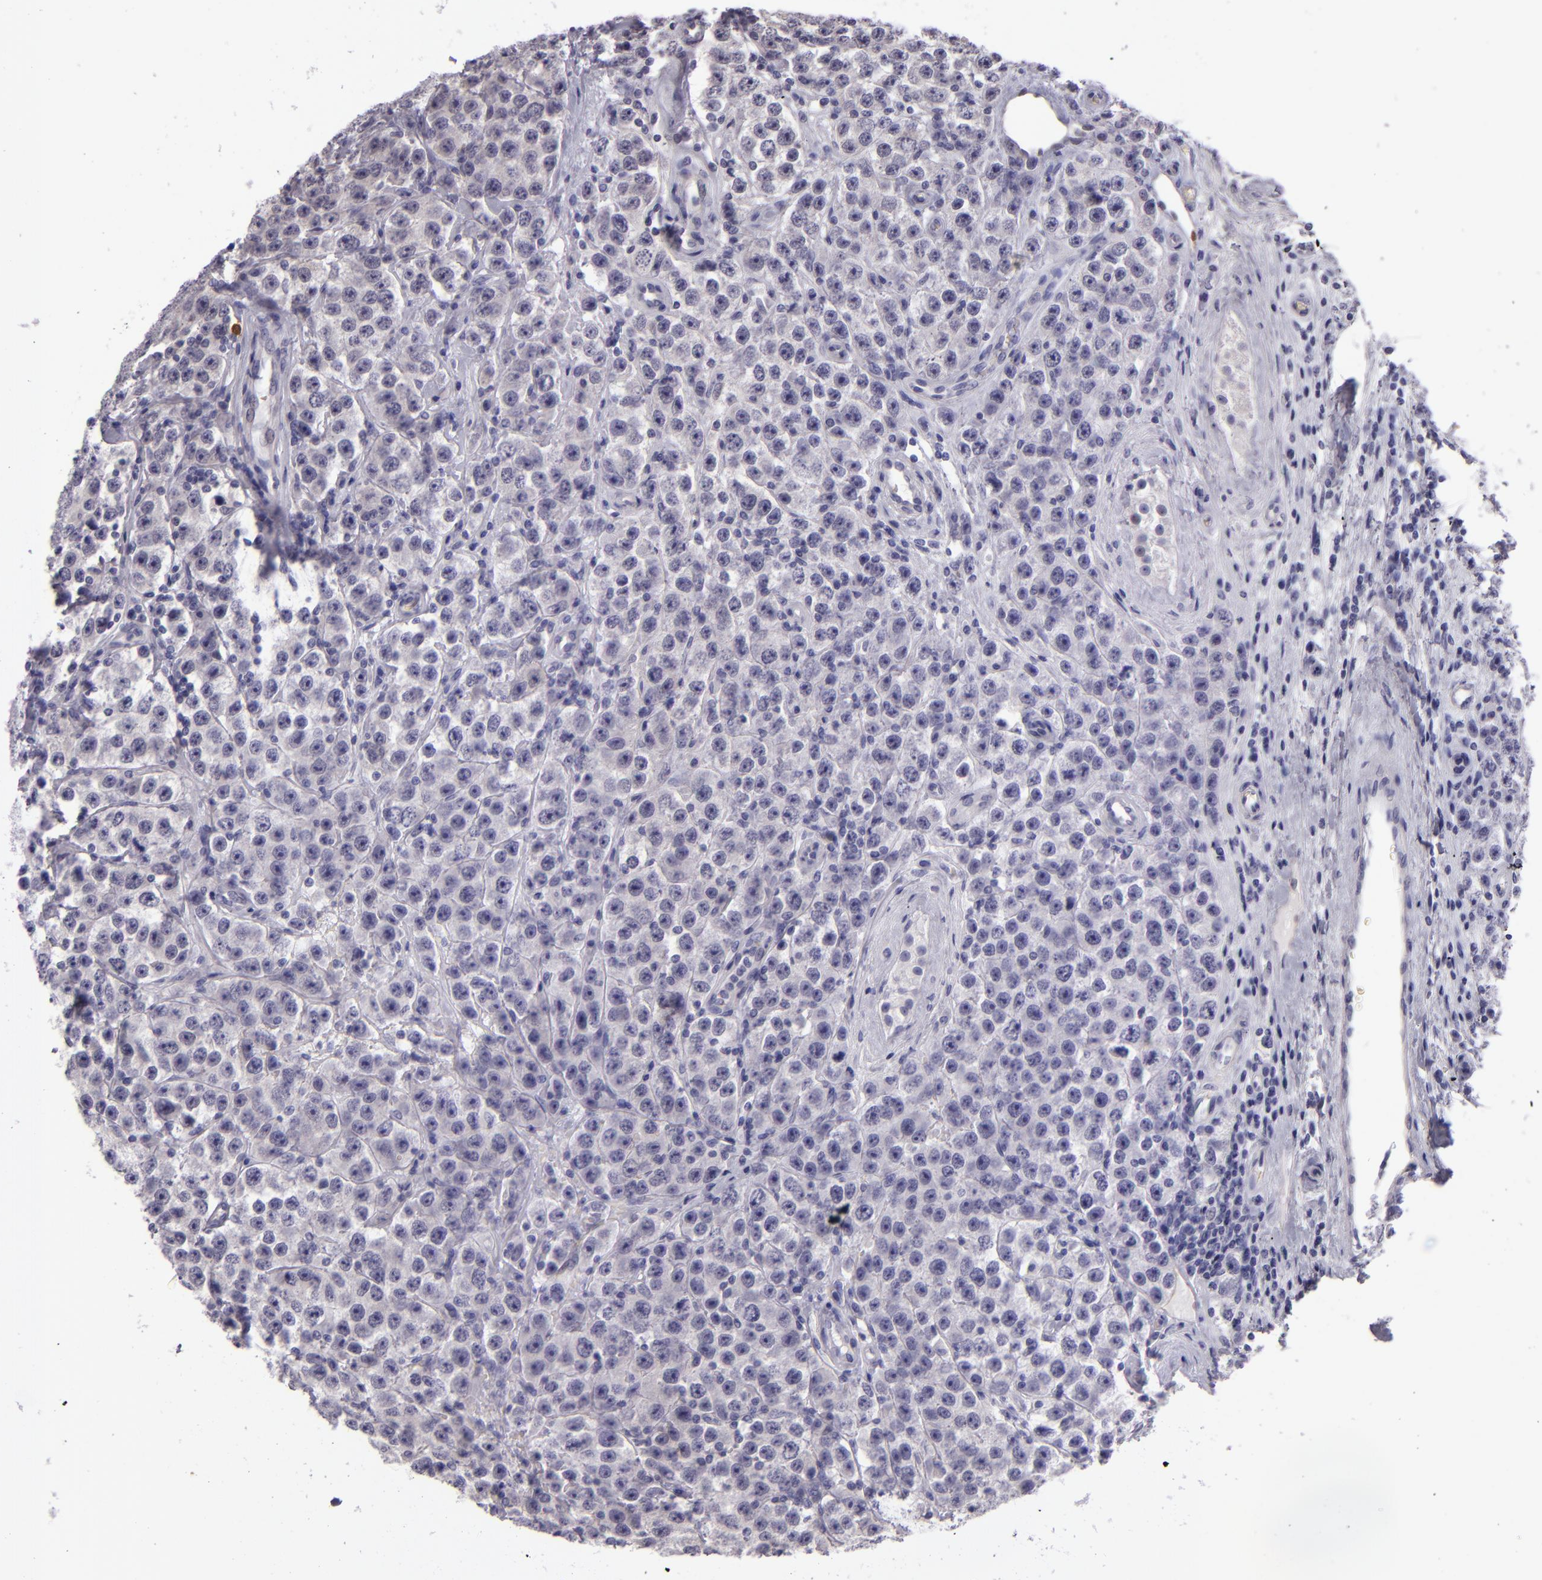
{"staining": {"intensity": "negative", "quantity": "none", "location": "none"}, "tissue": "testis cancer", "cell_type": "Tumor cells", "image_type": "cancer", "snomed": [{"axis": "morphology", "description": "Seminoma, NOS"}, {"axis": "topography", "description": "Testis"}], "caption": "A micrograph of human testis seminoma is negative for staining in tumor cells.", "gene": "SNCB", "patient": {"sex": "male", "age": 52}}